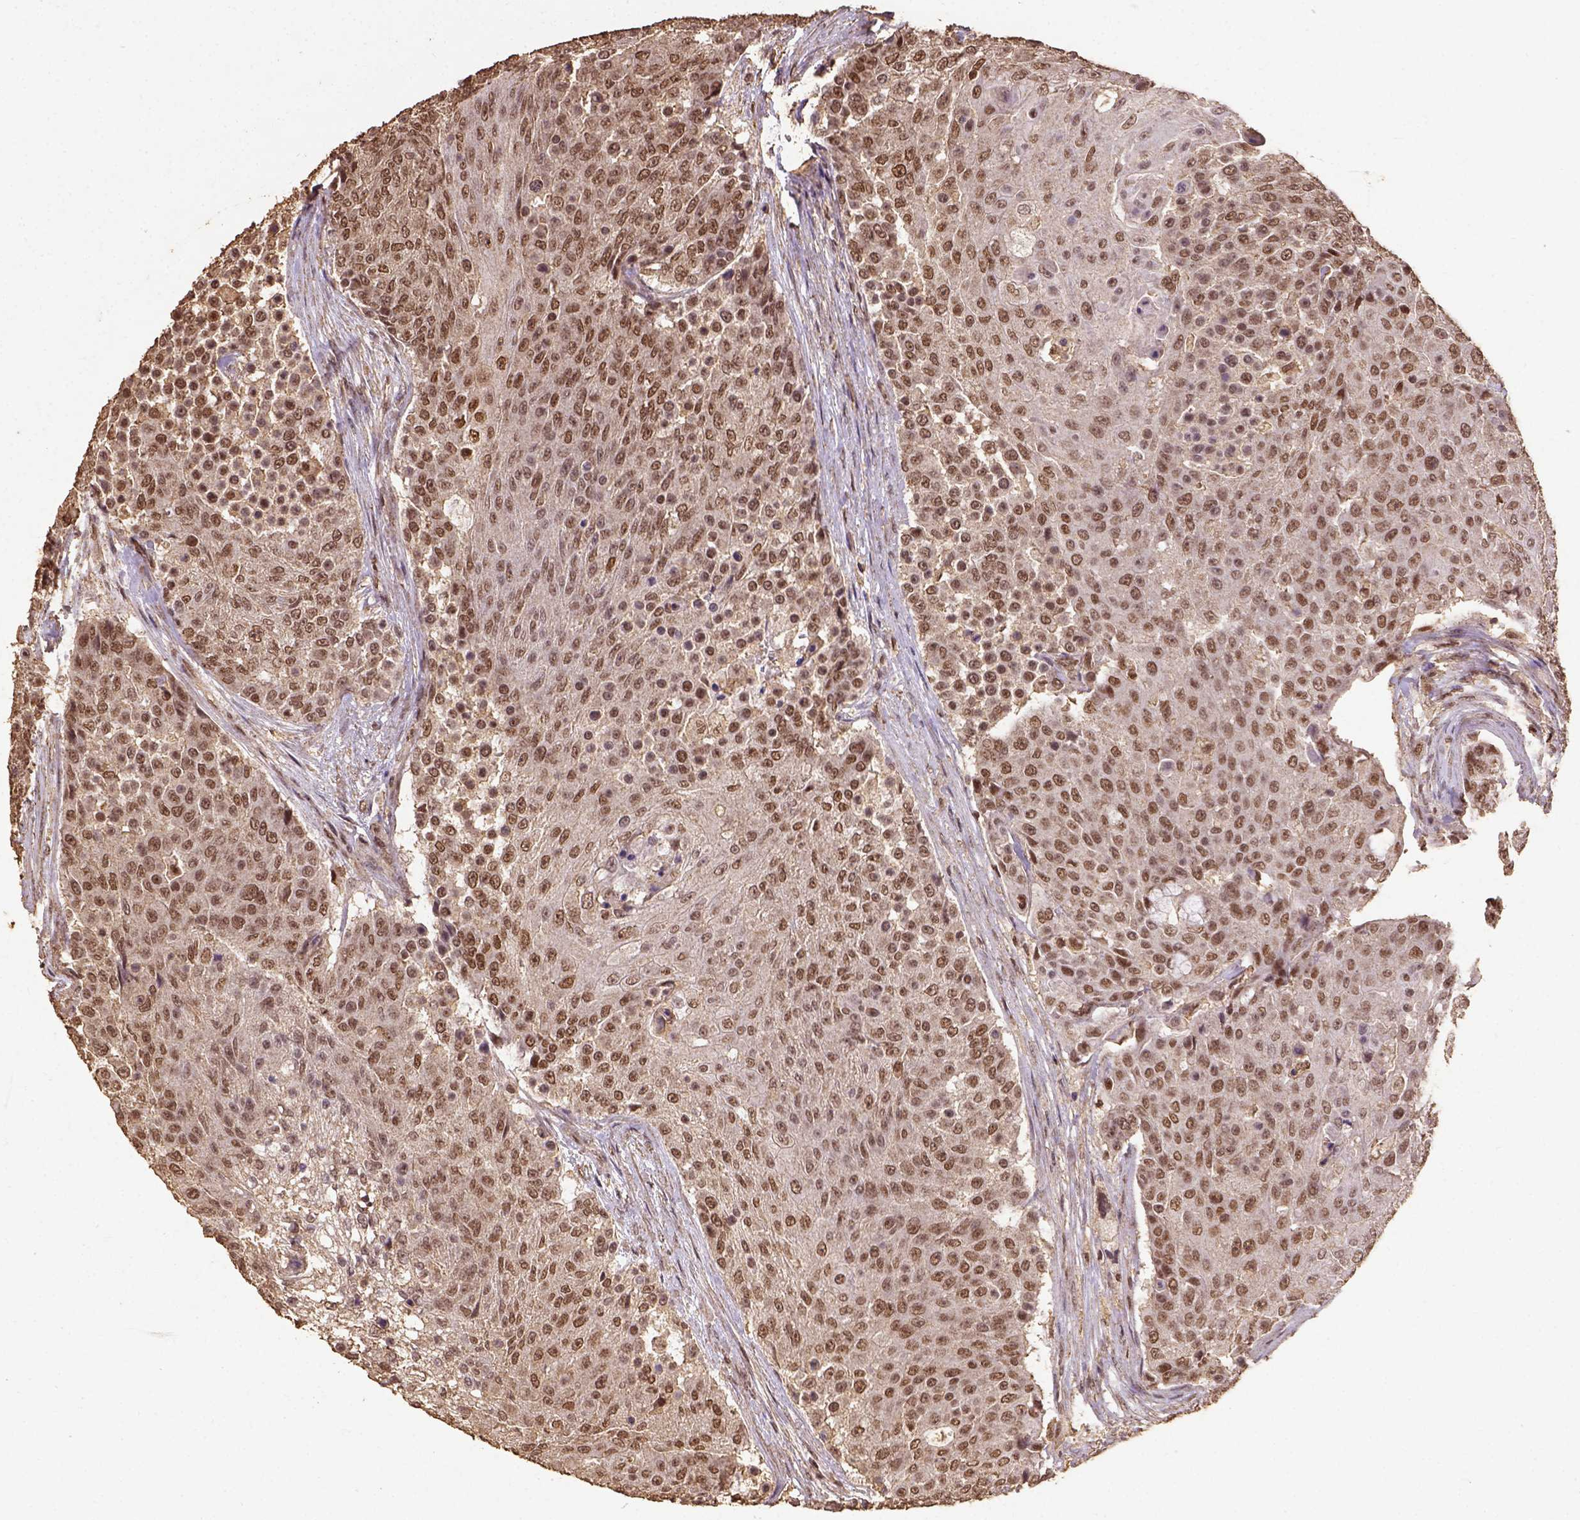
{"staining": {"intensity": "moderate", "quantity": ">75%", "location": "nuclear"}, "tissue": "urothelial cancer", "cell_type": "Tumor cells", "image_type": "cancer", "snomed": [{"axis": "morphology", "description": "Urothelial carcinoma, High grade"}, {"axis": "topography", "description": "Urinary bladder"}], "caption": "Protein expression by immunohistochemistry exhibits moderate nuclear expression in about >75% of tumor cells in urothelial carcinoma (high-grade). (IHC, brightfield microscopy, high magnification).", "gene": "NACC1", "patient": {"sex": "female", "age": 63}}